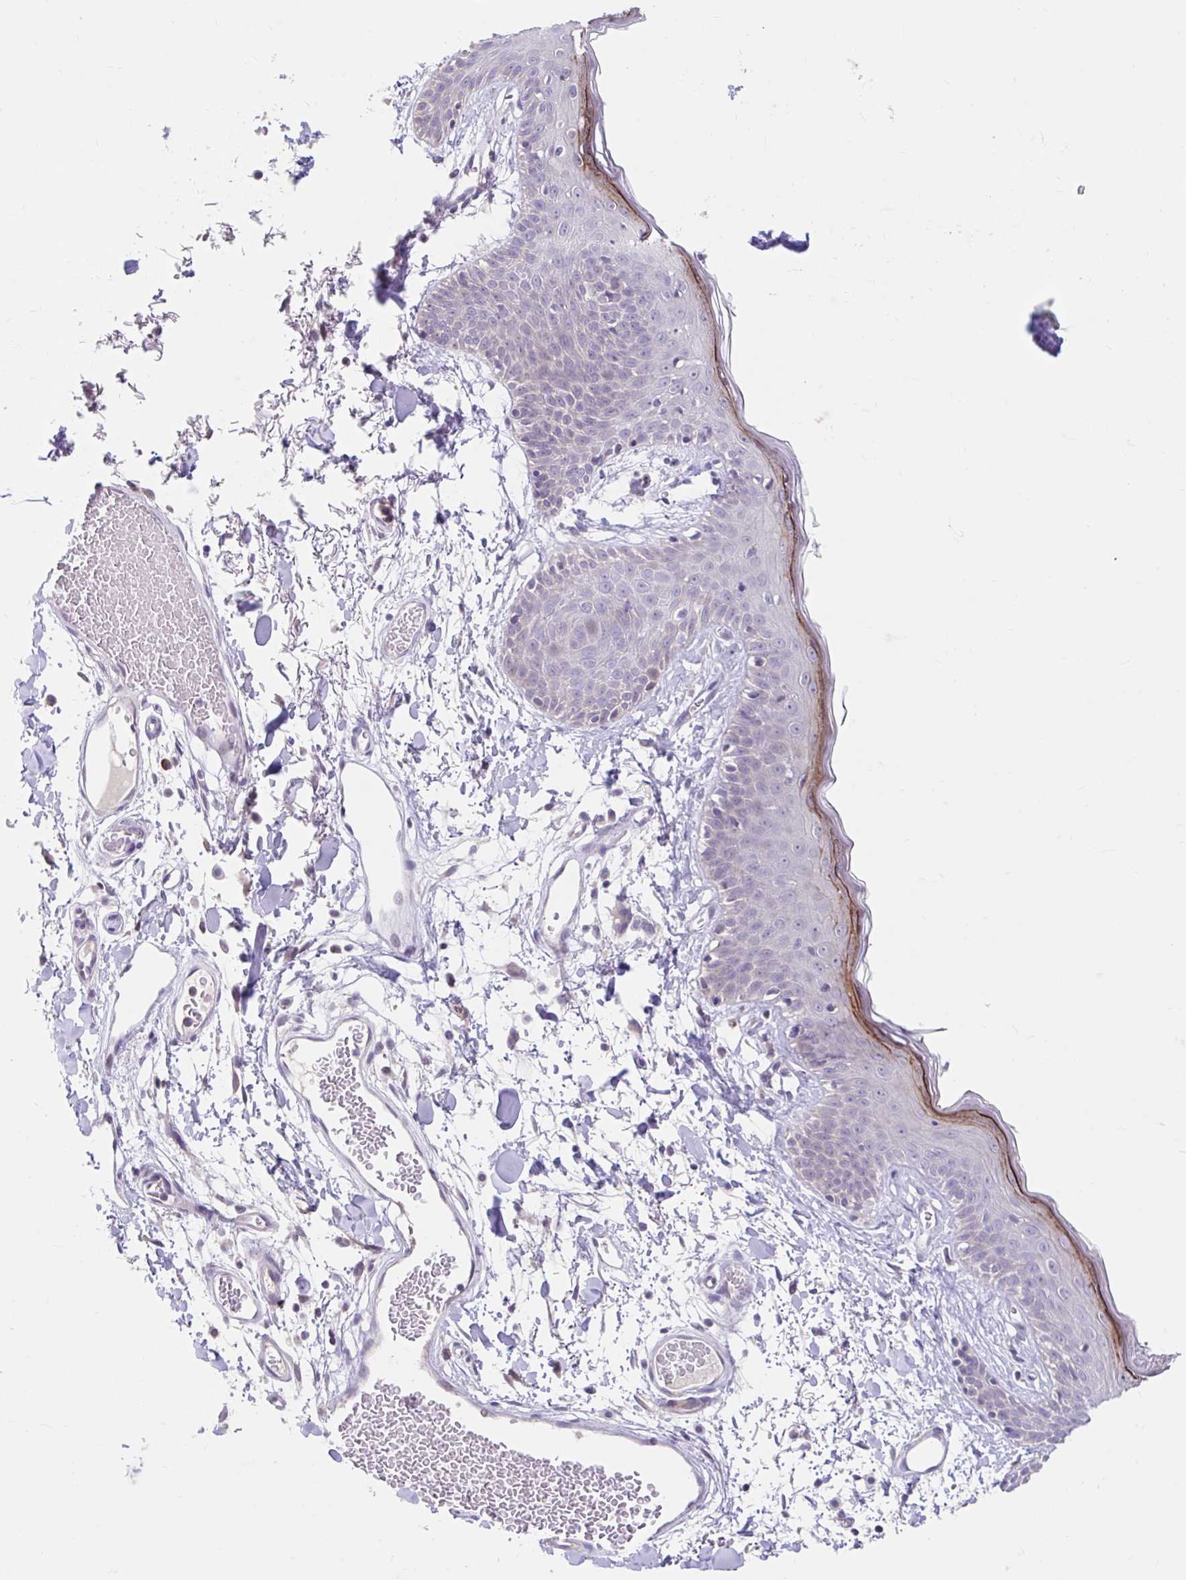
{"staining": {"intensity": "moderate", "quantity": "<25%", "location": "cytoplasmic/membranous"}, "tissue": "skin", "cell_type": "Fibroblasts", "image_type": "normal", "snomed": [{"axis": "morphology", "description": "Normal tissue, NOS"}, {"axis": "topography", "description": "Skin"}], "caption": "The micrograph displays staining of unremarkable skin, revealing moderate cytoplasmic/membranous protein positivity (brown color) within fibroblasts. The protein of interest is stained brown, and the nuclei are stained in blue (DAB IHC with brightfield microscopy, high magnification).", "gene": "NT5C1B", "patient": {"sex": "male", "age": 79}}